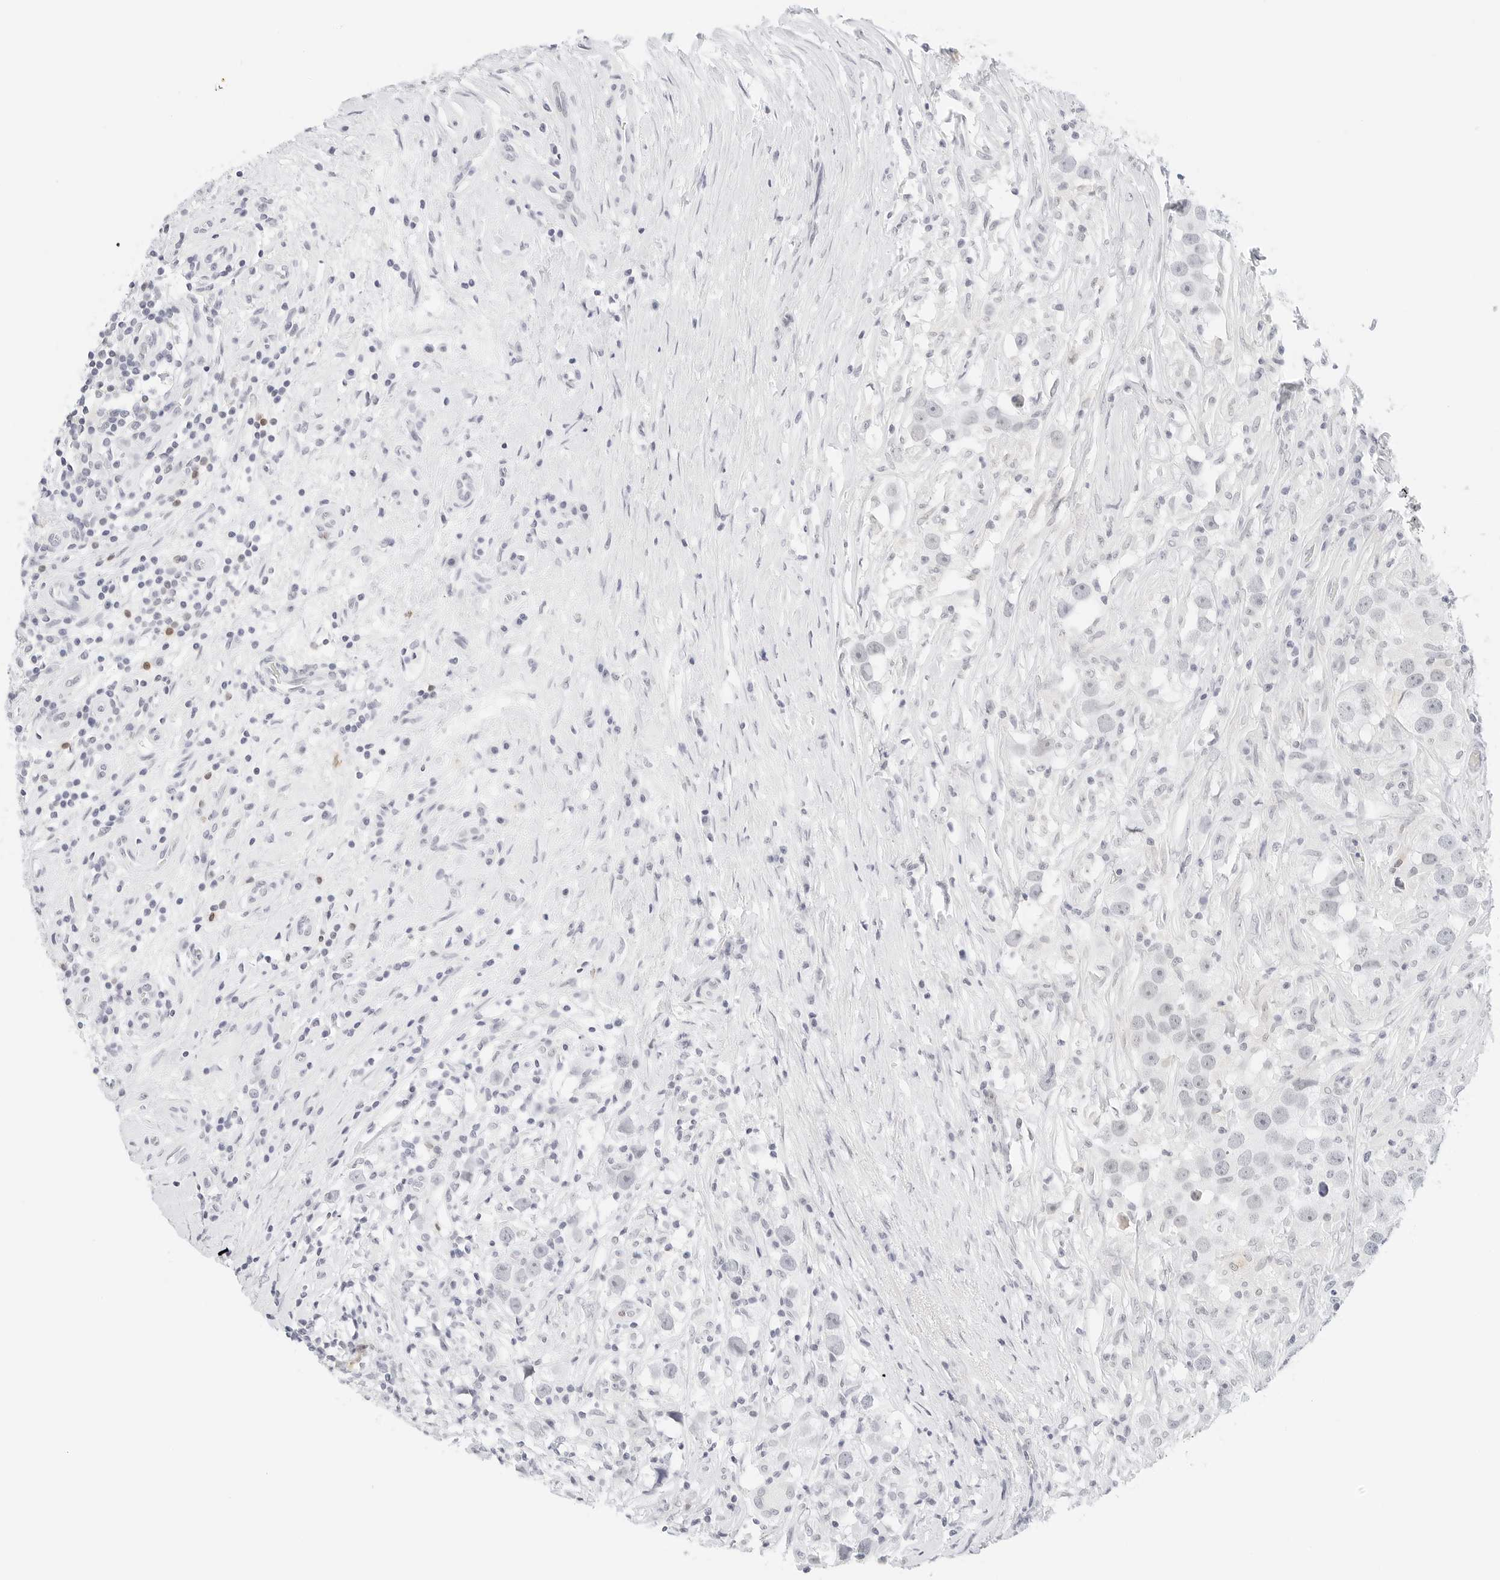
{"staining": {"intensity": "negative", "quantity": "none", "location": "none"}, "tissue": "testis cancer", "cell_type": "Tumor cells", "image_type": "cancer", "snomed": [{"axis": "morphology", "description": "Seminoma, NOS"}, {"axis": "topography", "description": "Testis"}], "caption": "DAB (3,3'-diaminobenzidine) immunohistochemical staining of human testis seminoma exhibits no significant staining in tumor cells.", "gene": "CD22", "patient": {"sex": "male", "age": 49}}